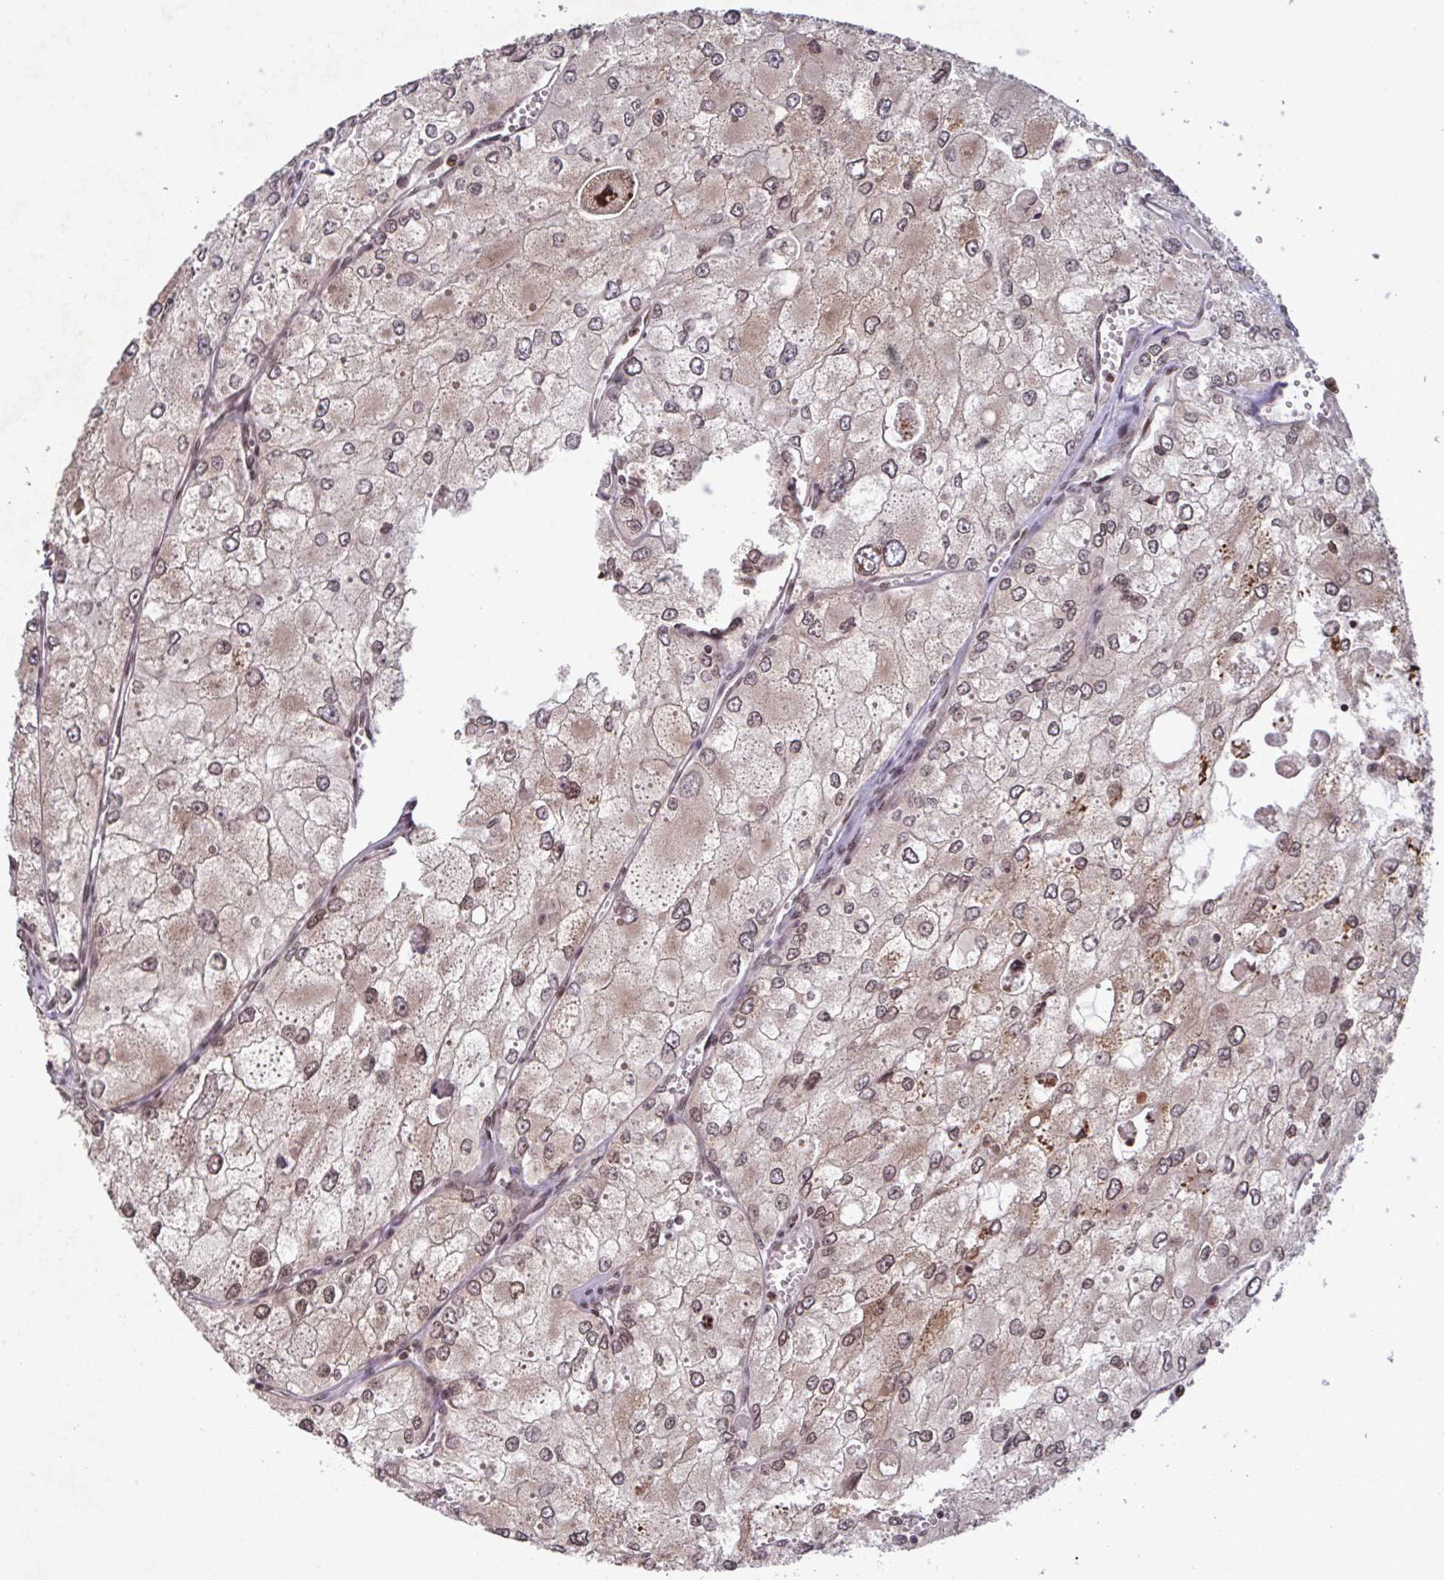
{"staining": {"intensity": "moderate", "quantity": "25%-75%", "location": "nuclear"}, "tissue": "renal cancer", "cell_type": "Tumor cells", "image_type": "cancer", "snomed": [{"axis": "morphology", "description": "Adenocarcinoma, NOS"}, {"axis": "topography", "description": "Kidney"}], "caption": "Immunohistochemical staining of adenocarcinoma (renal) shows medium levels of moderate nuclear staining in approximately 25%-75% of tumor cells.", "gene": "UXT", "patient": {"sex": "female", "age": 70}}